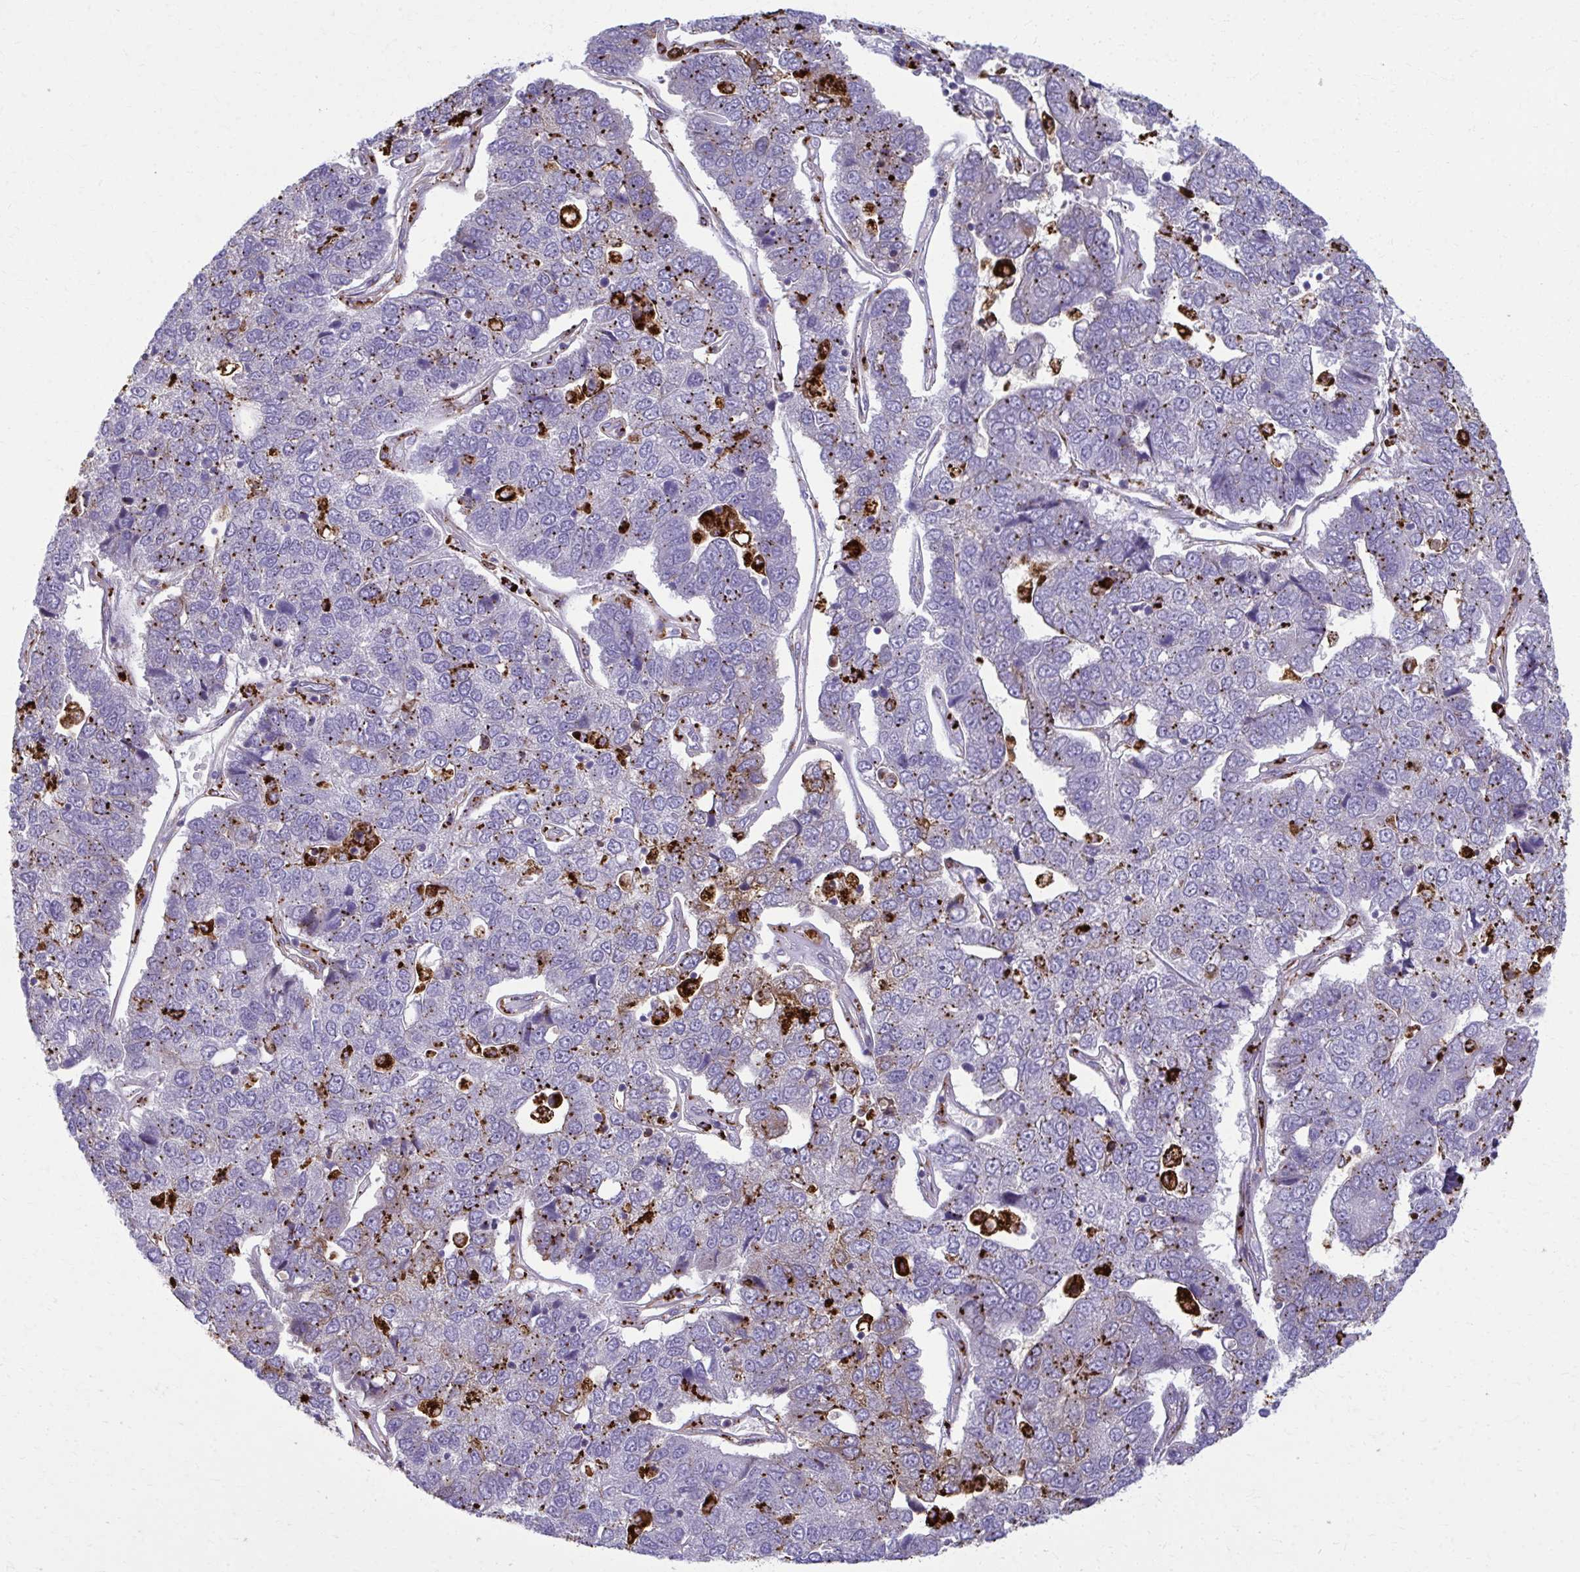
{"staining": {"intensity": "moderate", "quantity": "<25%", "location": "cytoplasmic/membranous"}, "tissue": "pancreatic cancer", "cell_type": "Tumor cells", "image_type": "cancer", "snomed": [{"axis": "morphology", "description": "Adenocarcinoma, NOS"}, {"axis": "topography", "description": "Pancreas"}], "caption": "Tumor cells demonstrate low levels of moderate cytoplasmic/membranous positivity in about <25% of cells in human pancreatic cancer. The staining is performed using DAB (3,3'-diaminobenzidine) brown chromogen to label protein expression. The nuclei are counter-stained blue using hematoxylin.", "gene": "LRRC4B", "patient": {"sex": "female", "age": 61}}